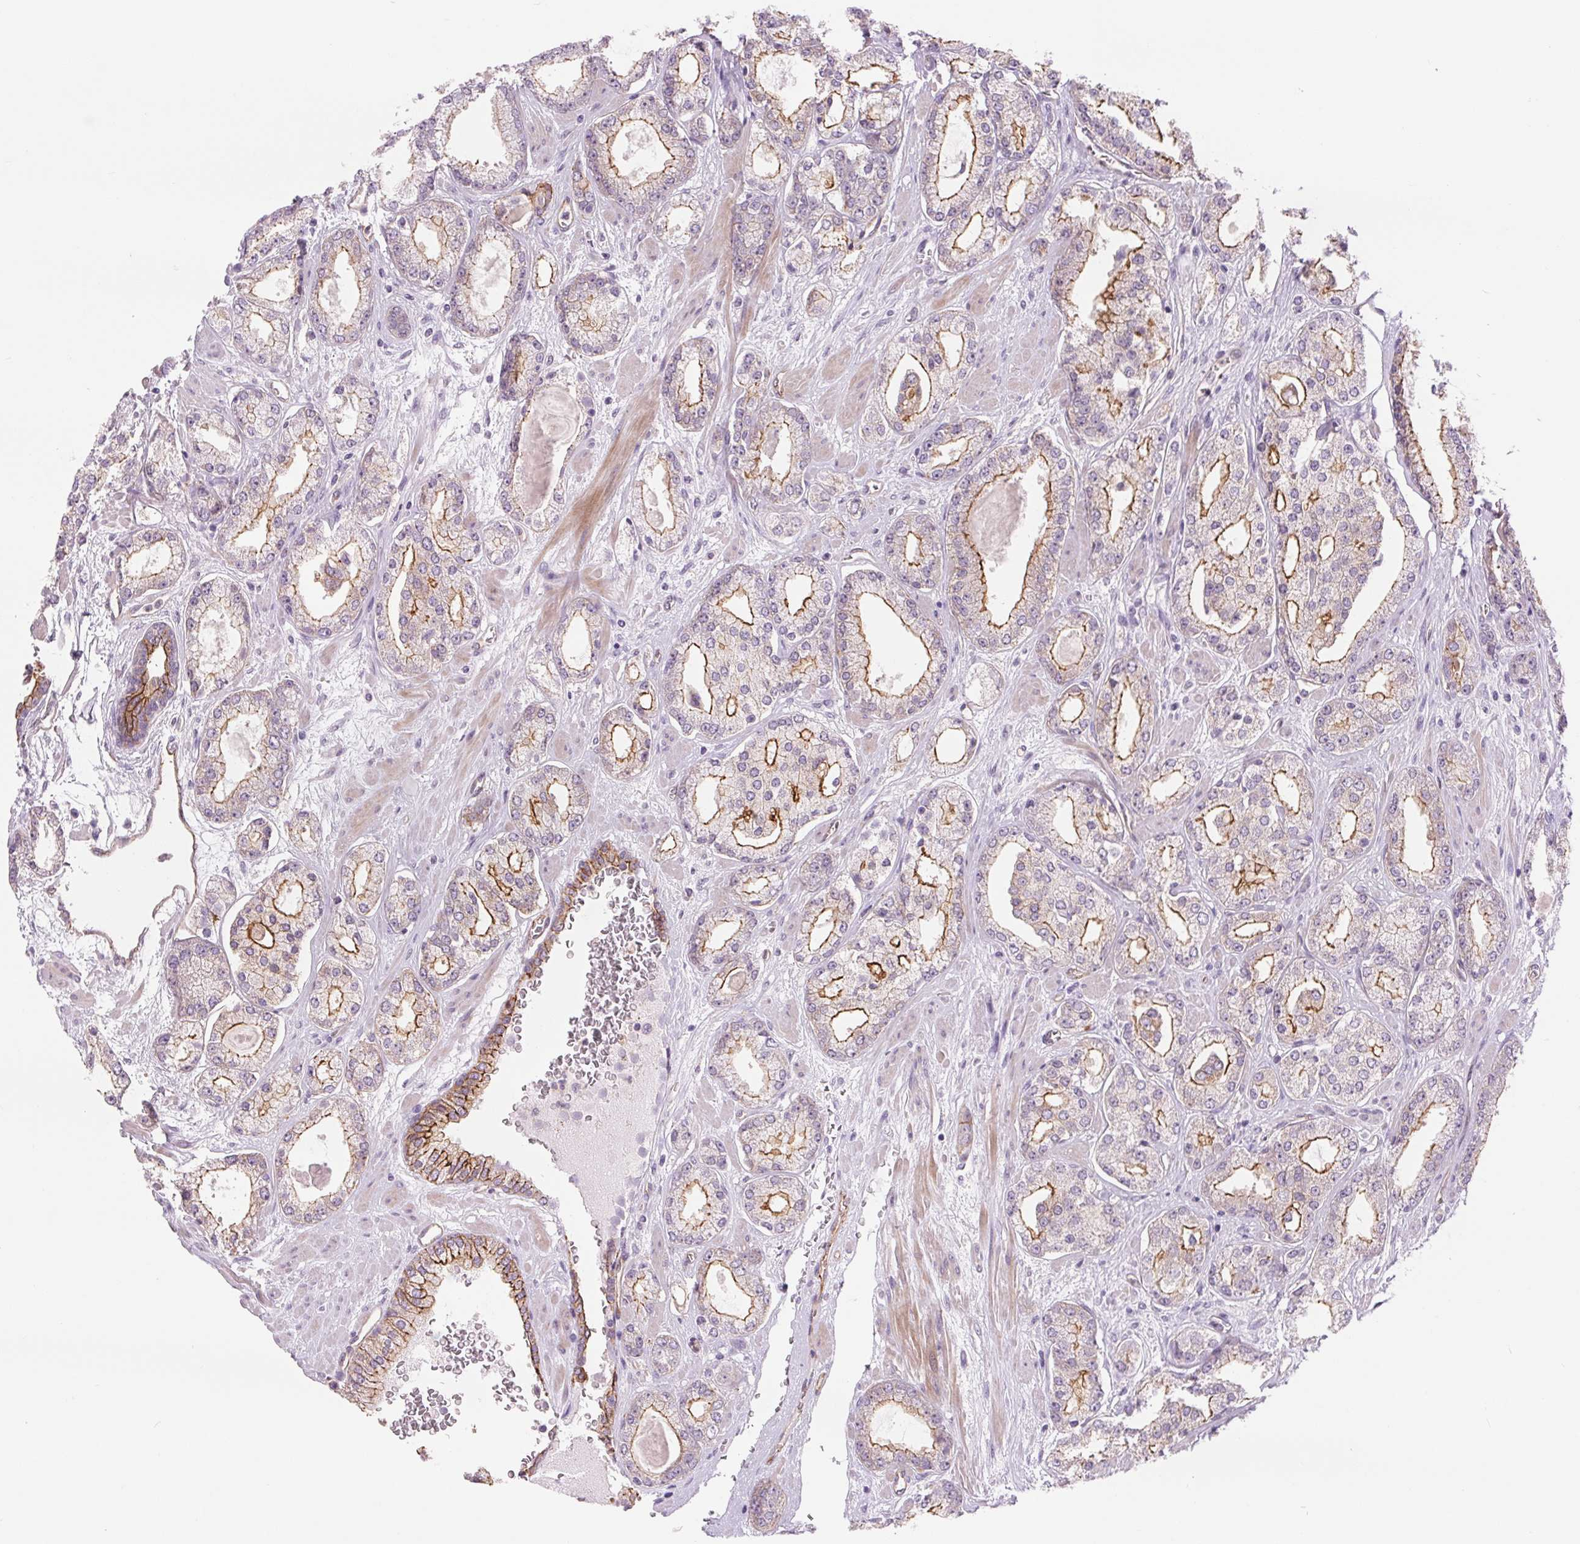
{"staining": {"intensity": "moderate", "quantity": "25%-75%", "location": "cytoplasmic/membranous"}, "tissue": "prostate cancer", "cell_type": "Tumor cells", "image_type": "cancer", "snomed": [{"axis": "morphology", "description": "Adenocarcinoma, High grade"}, {"axis": "topography", "description": "Prostate"}], "caption": "Protein expression analysis of human high-grade adenocarcinoma (prostate) reveals moderate cytoplasmic/membranous positivity in about 25%-75% of tumor cells.", "gene": "DIXDC1", "patient": {"sex": "male", "age": 64}}